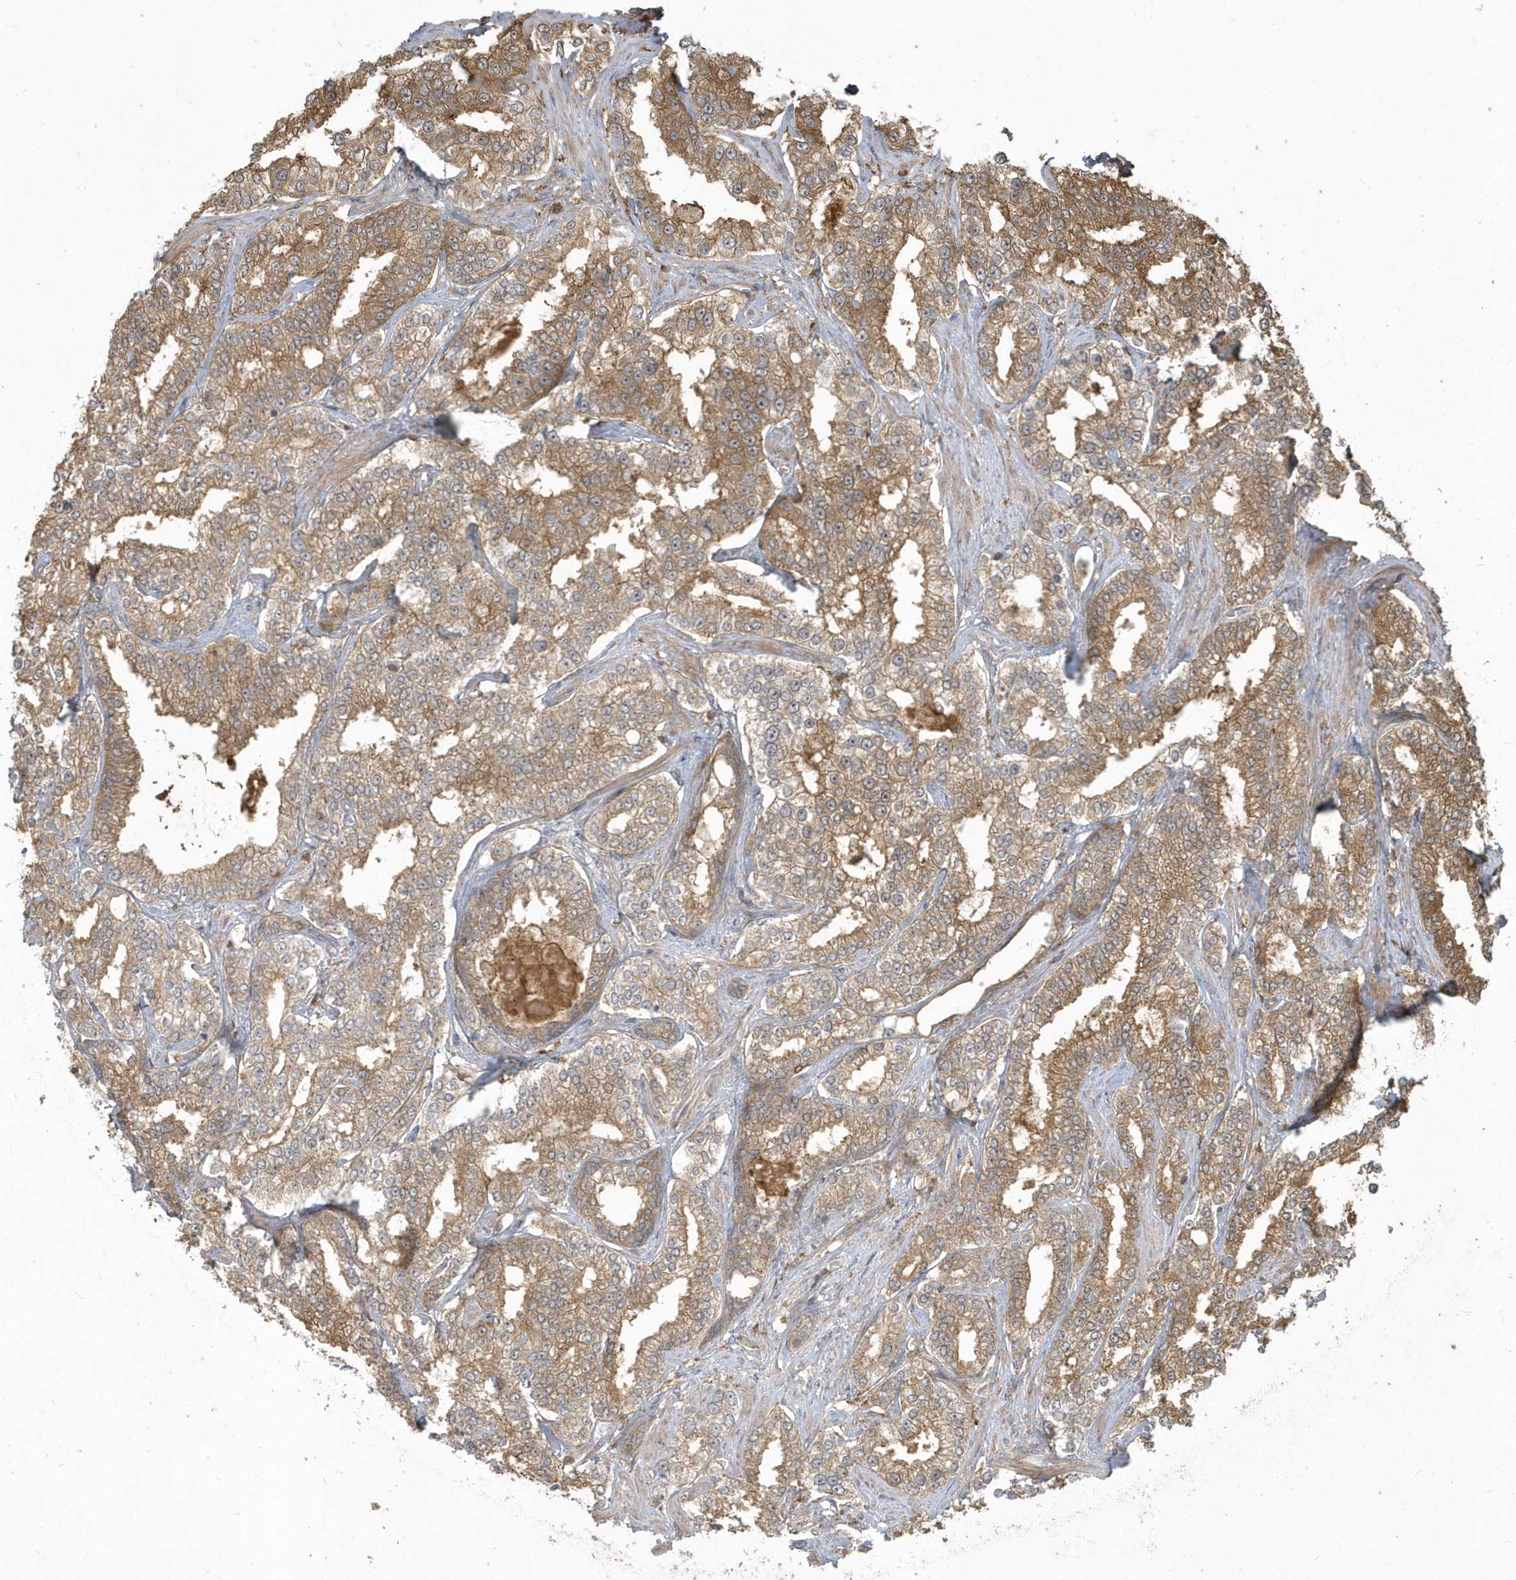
{"staining": {"intensity": "moderate", "quantity": ">75%", "location": "cytoplasmic/membranous"}, "tissue": "prostate cancer", "cell_type": "Tumor cells", "image_type": "cancer", "snomed": [{"axis": "morphology", "description": "Normal tissue, NOS"}, {"axis": "morphology", "description": "Adenocarcinoma, High grade"}, {"axis": "topography", "description": "Prostate"}], "caption": "Immunohistochemical staining of human prostate high-grade adenocarcinoma shows moderate cytoplasmic/membranous protein staining in about >75% of tumor cells.", "gene": "HNMT", "patient": {"sex": "male", "age": 83}}